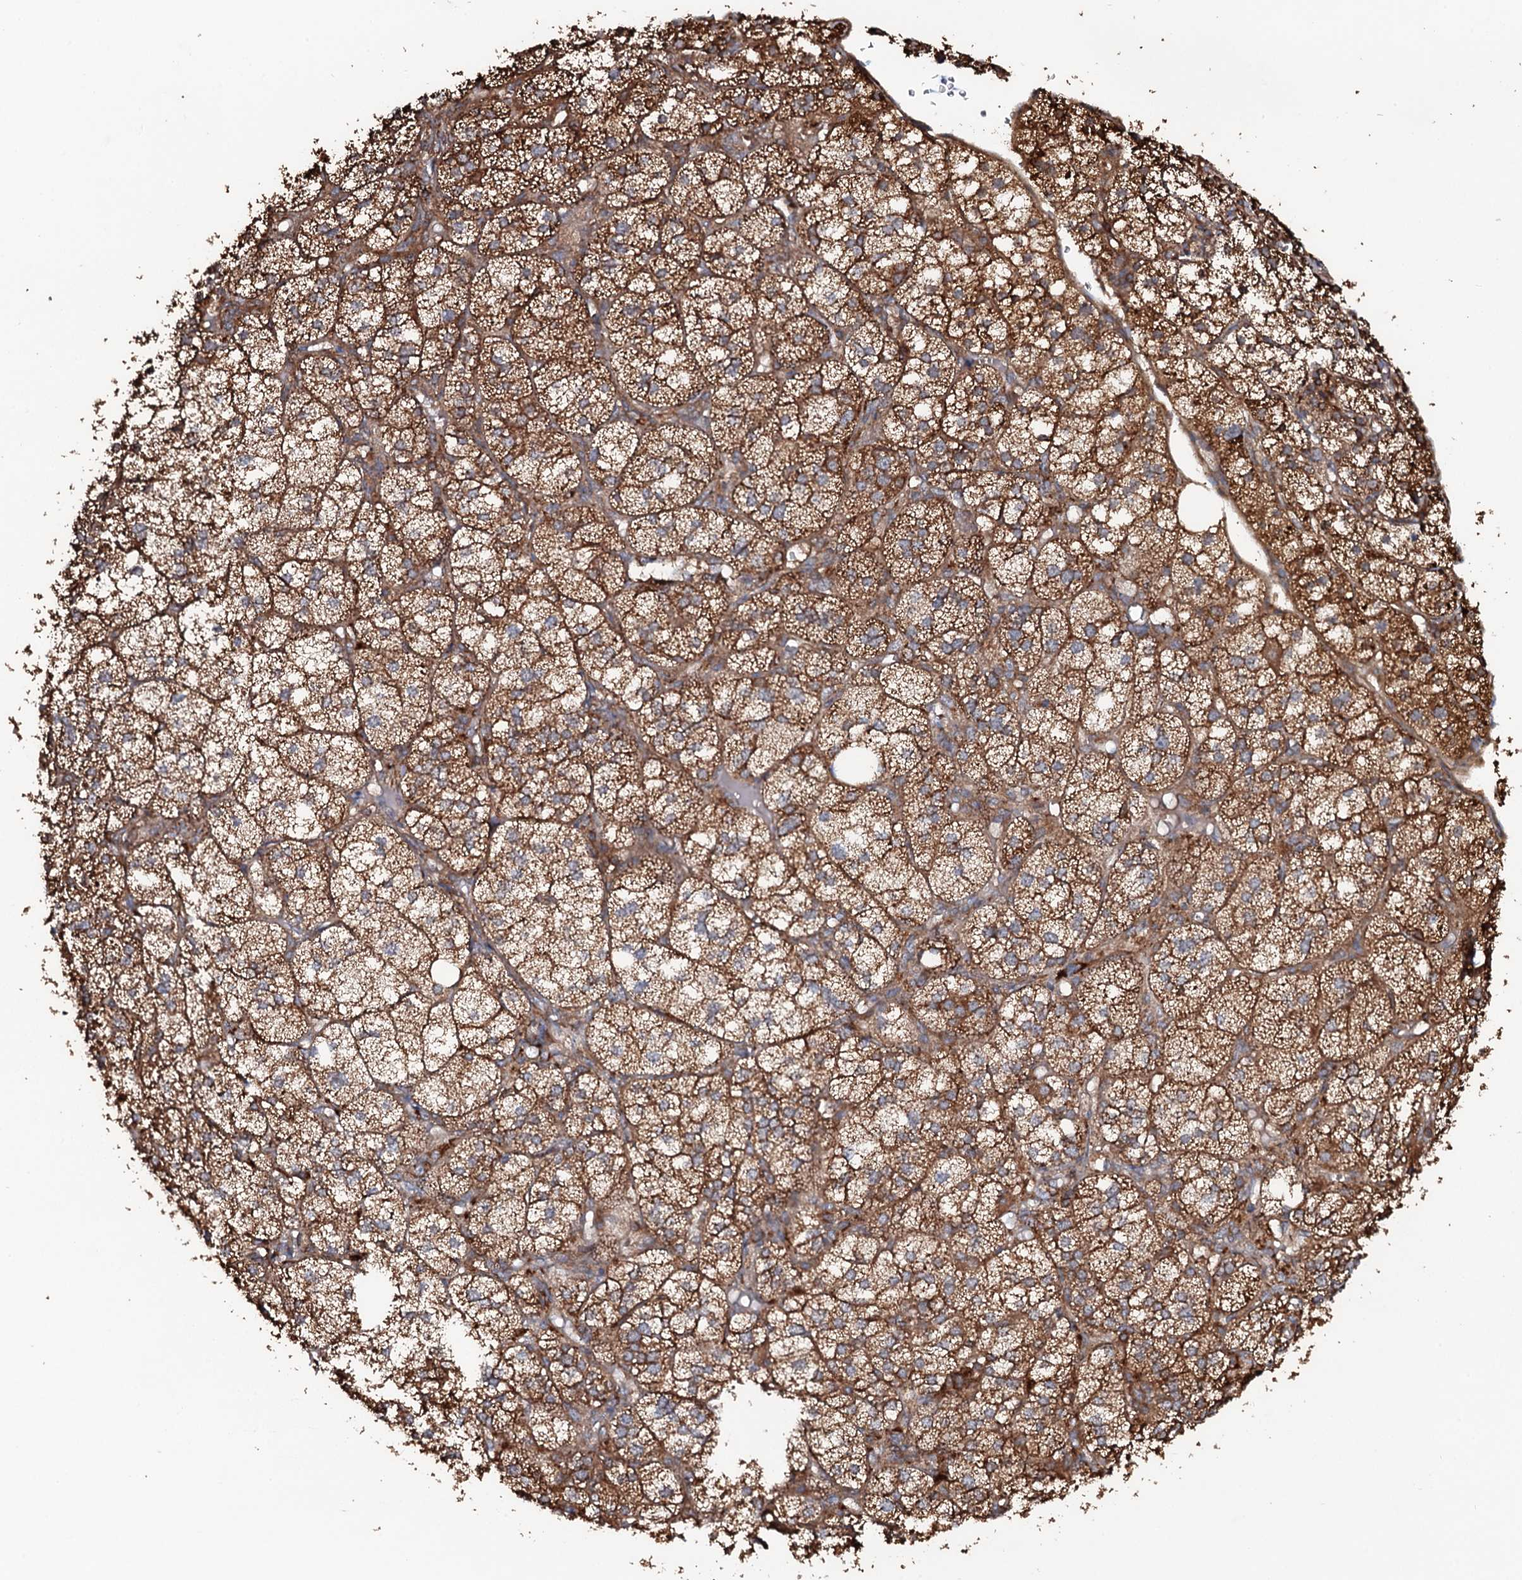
{"staining": {"intensity": "strong", "quantity": ">75%", "location": "cytoplasmic/membranous"}, "tissue": "adrenal gland", "cell_type": "Glandular cells", "image_type": "normal", "snomed": [{"axis": "morphology", "description": "Normal tissue, NOS"}, {"axis": "topography", "description": "Adrenal gland"}], "caption": "DAB (3,3'-diaminobenzidine) immunohistochemical staining of benign adrenal gland demonstrates strong cytoplasmic/membranous protein expression in approximately >75% of glandular cells.", "gene": "VWA8", "patient": {"sex": "female", "age": 61}}